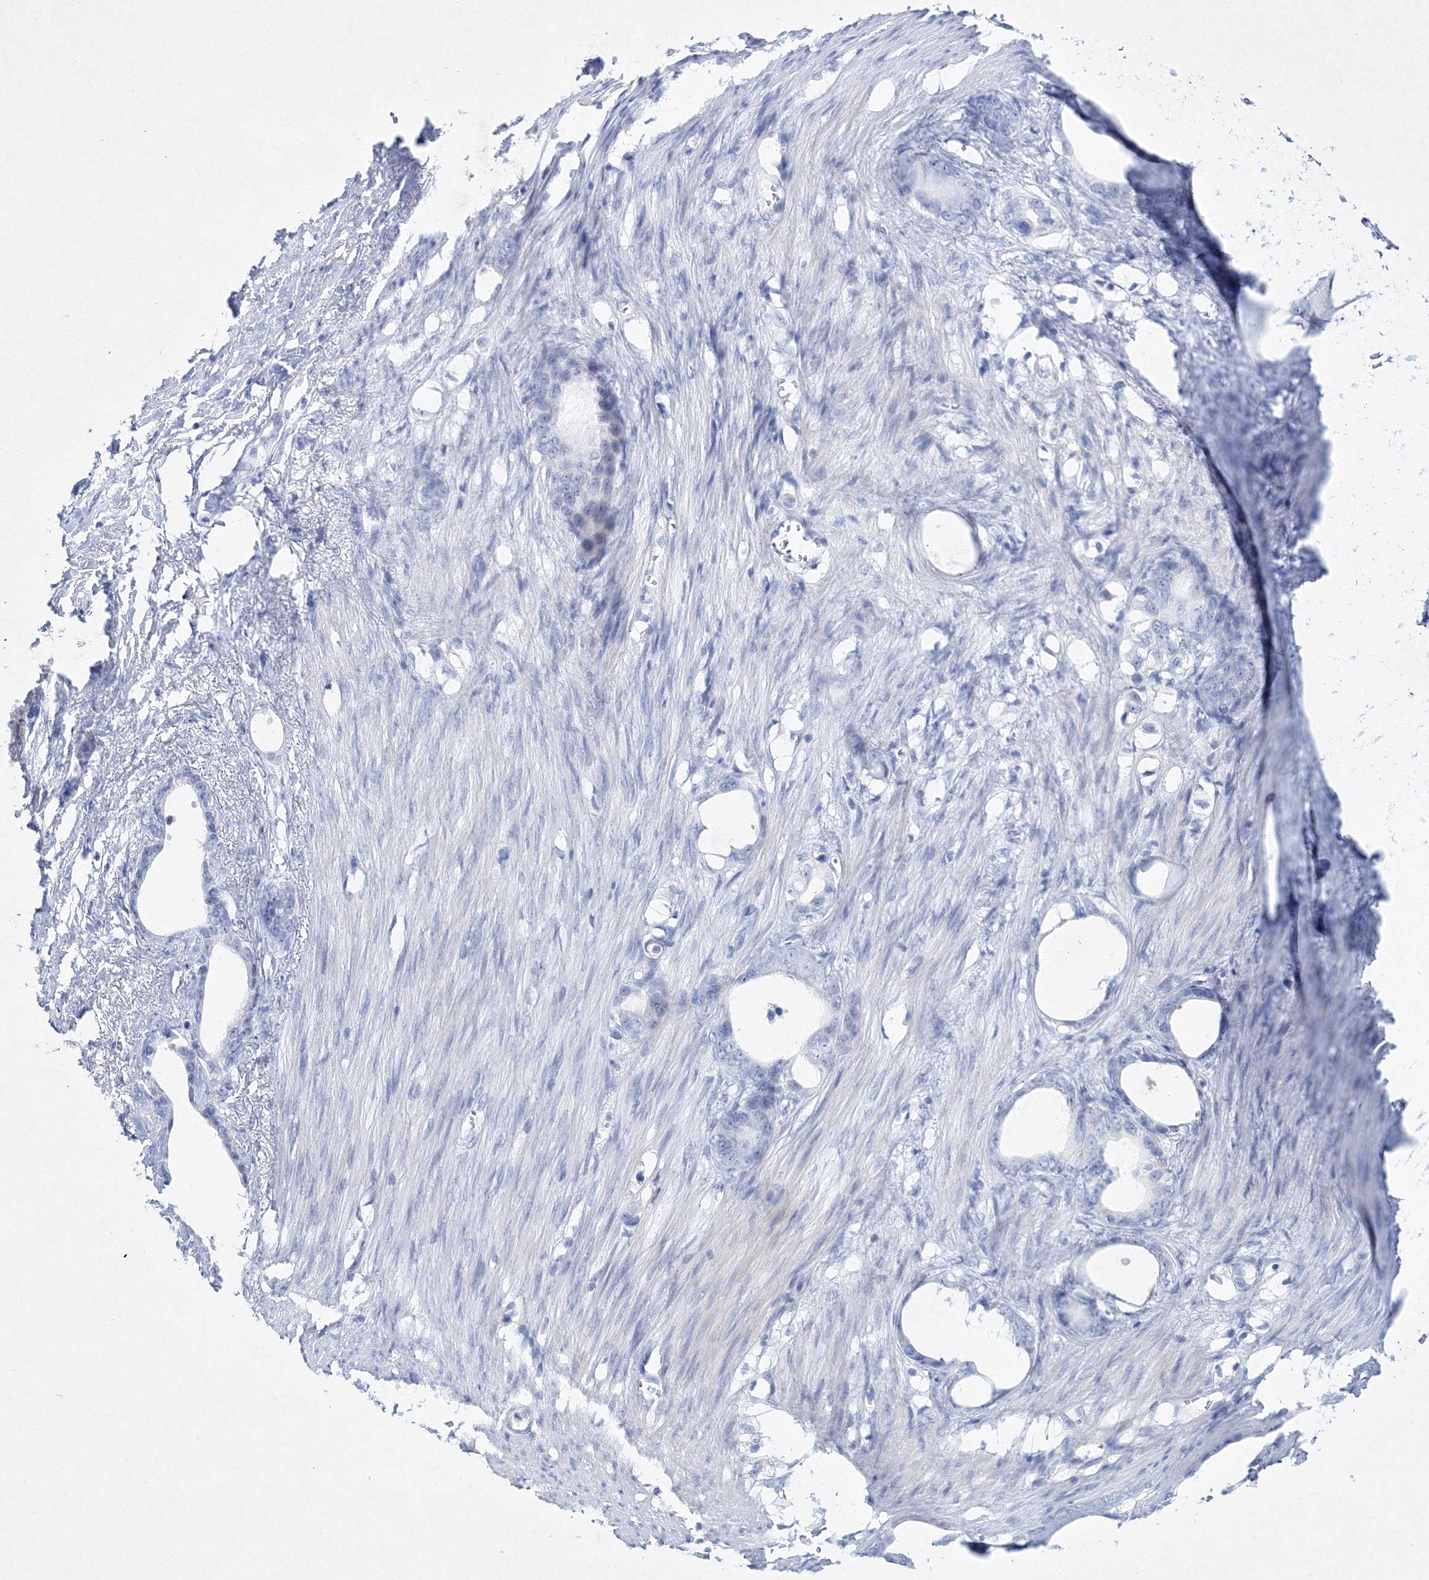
{"staining": {"intensity": "negative", "quantity": "none", "location": "none"}, "tissue": "stomach cancer", "cell_type": "Tumor cells", "image_type": "cancer", "snomed": [{"axis": "morphology", "description": "Adenocarcinoma, NOS"}, {"axis": "topography", "description": "Stomach"}], "caption": "IHC of stomach cancer (adenocarcinoma) reveals no positivity in tumor cells. (Brightfield microscopy of DAB immunohistochemistry at high magnification).", "gene": "NEU4", "patient": {"sex": "female", "age": 75}}